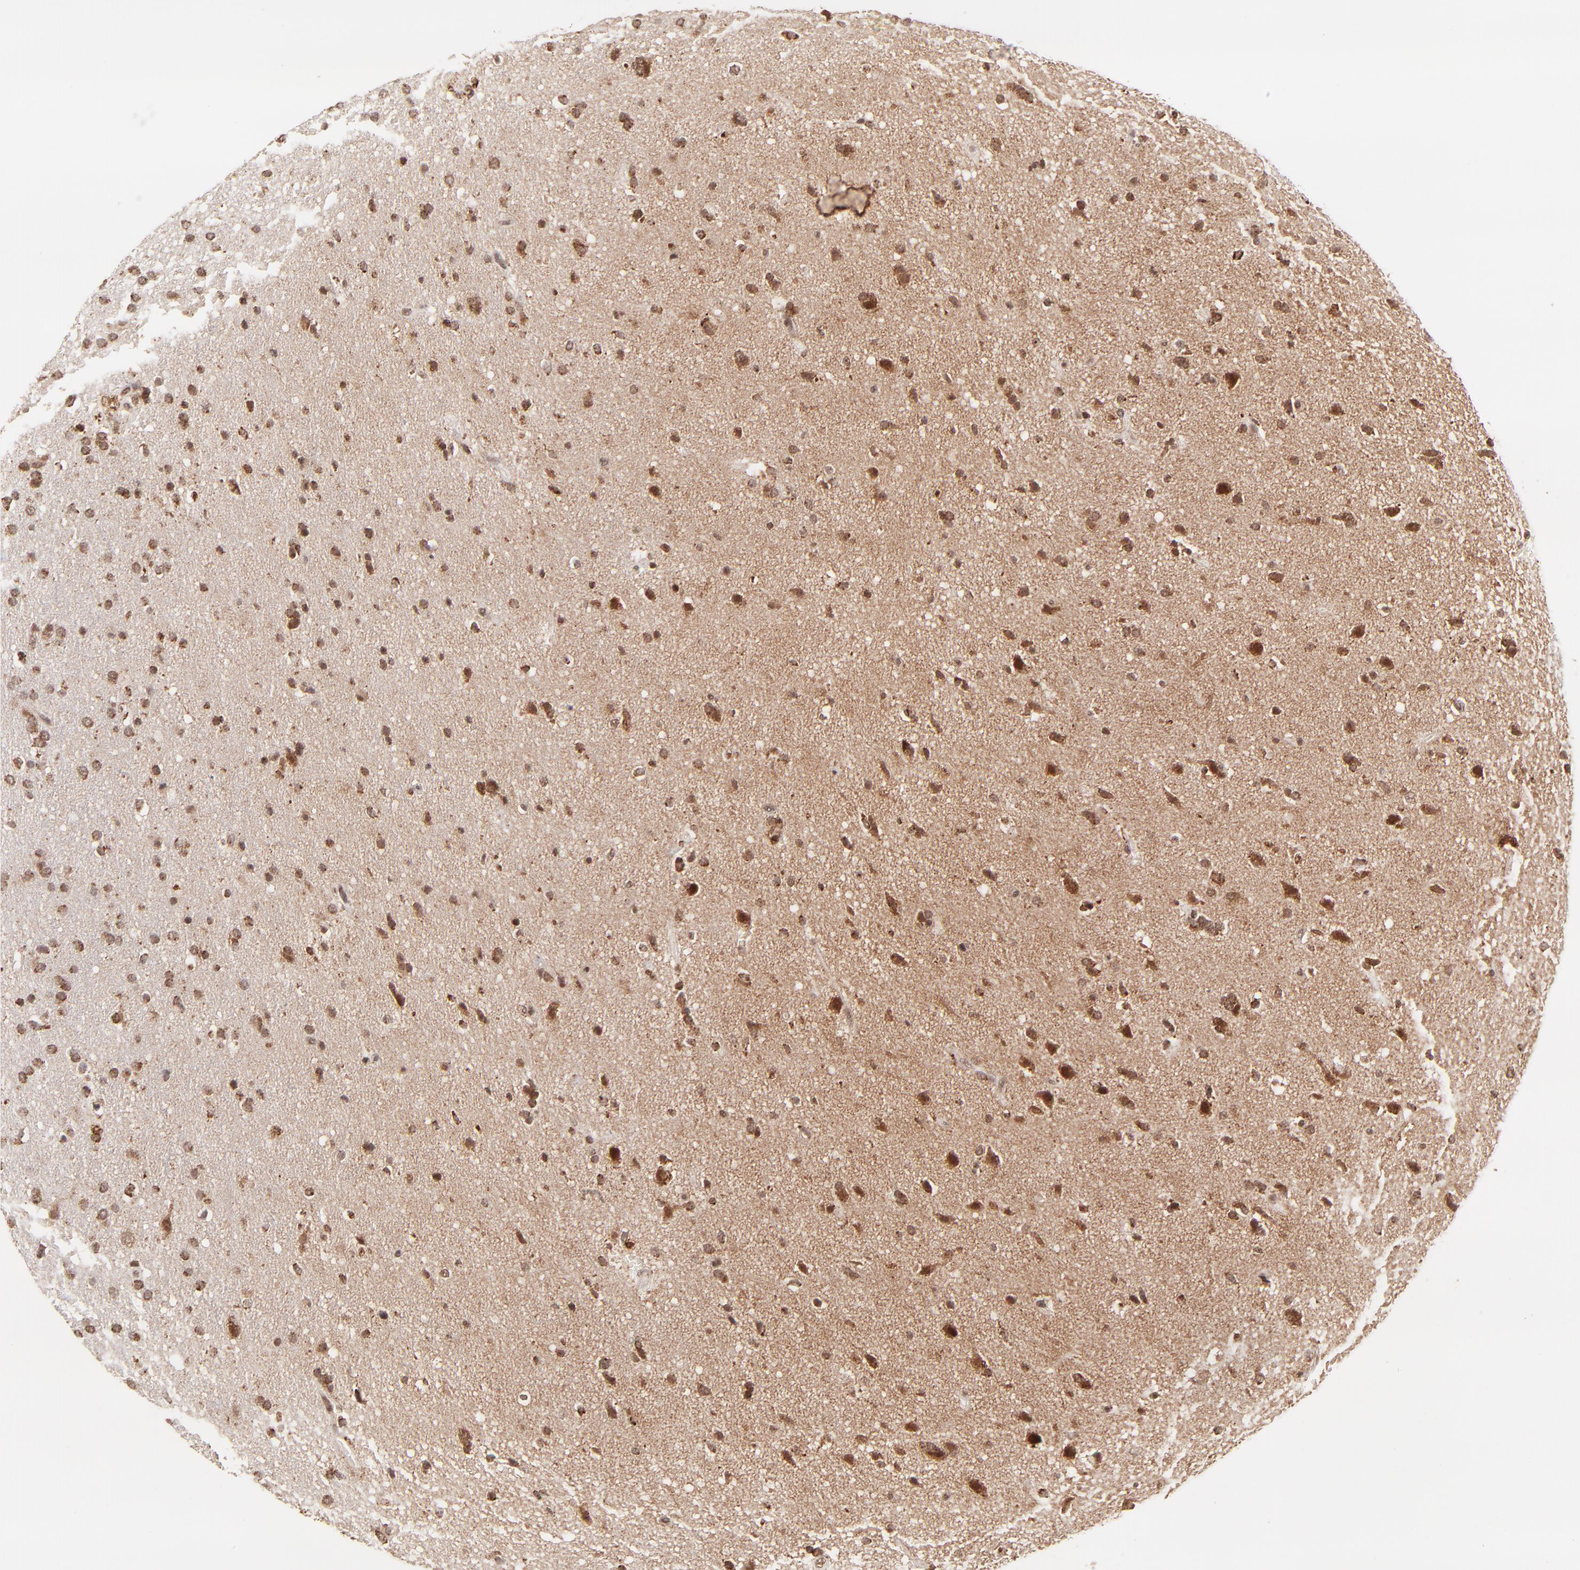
{"staining": {"intensity": "strong", "quantity": ">75%", "location": "nuclear"}, "tissue": "glioma", "cell_type": "Tumor cells", "image_type": "cancer", "snomed": [{"axis": "morphology", "description": "Glioma, malignant, High grade"}, {"axis": "topography", "description": "Brain"}], "caption": "Strong nuclear protein positivity is present in about >75% of tumor cells in malignant glioma (high-grade). Using DAB (brown) and hematoxylin (blue) stains, captured at high magnification using brightfield microscopy.", "gene": "MED15", "patient": {"sex": "male", "age": 33}}